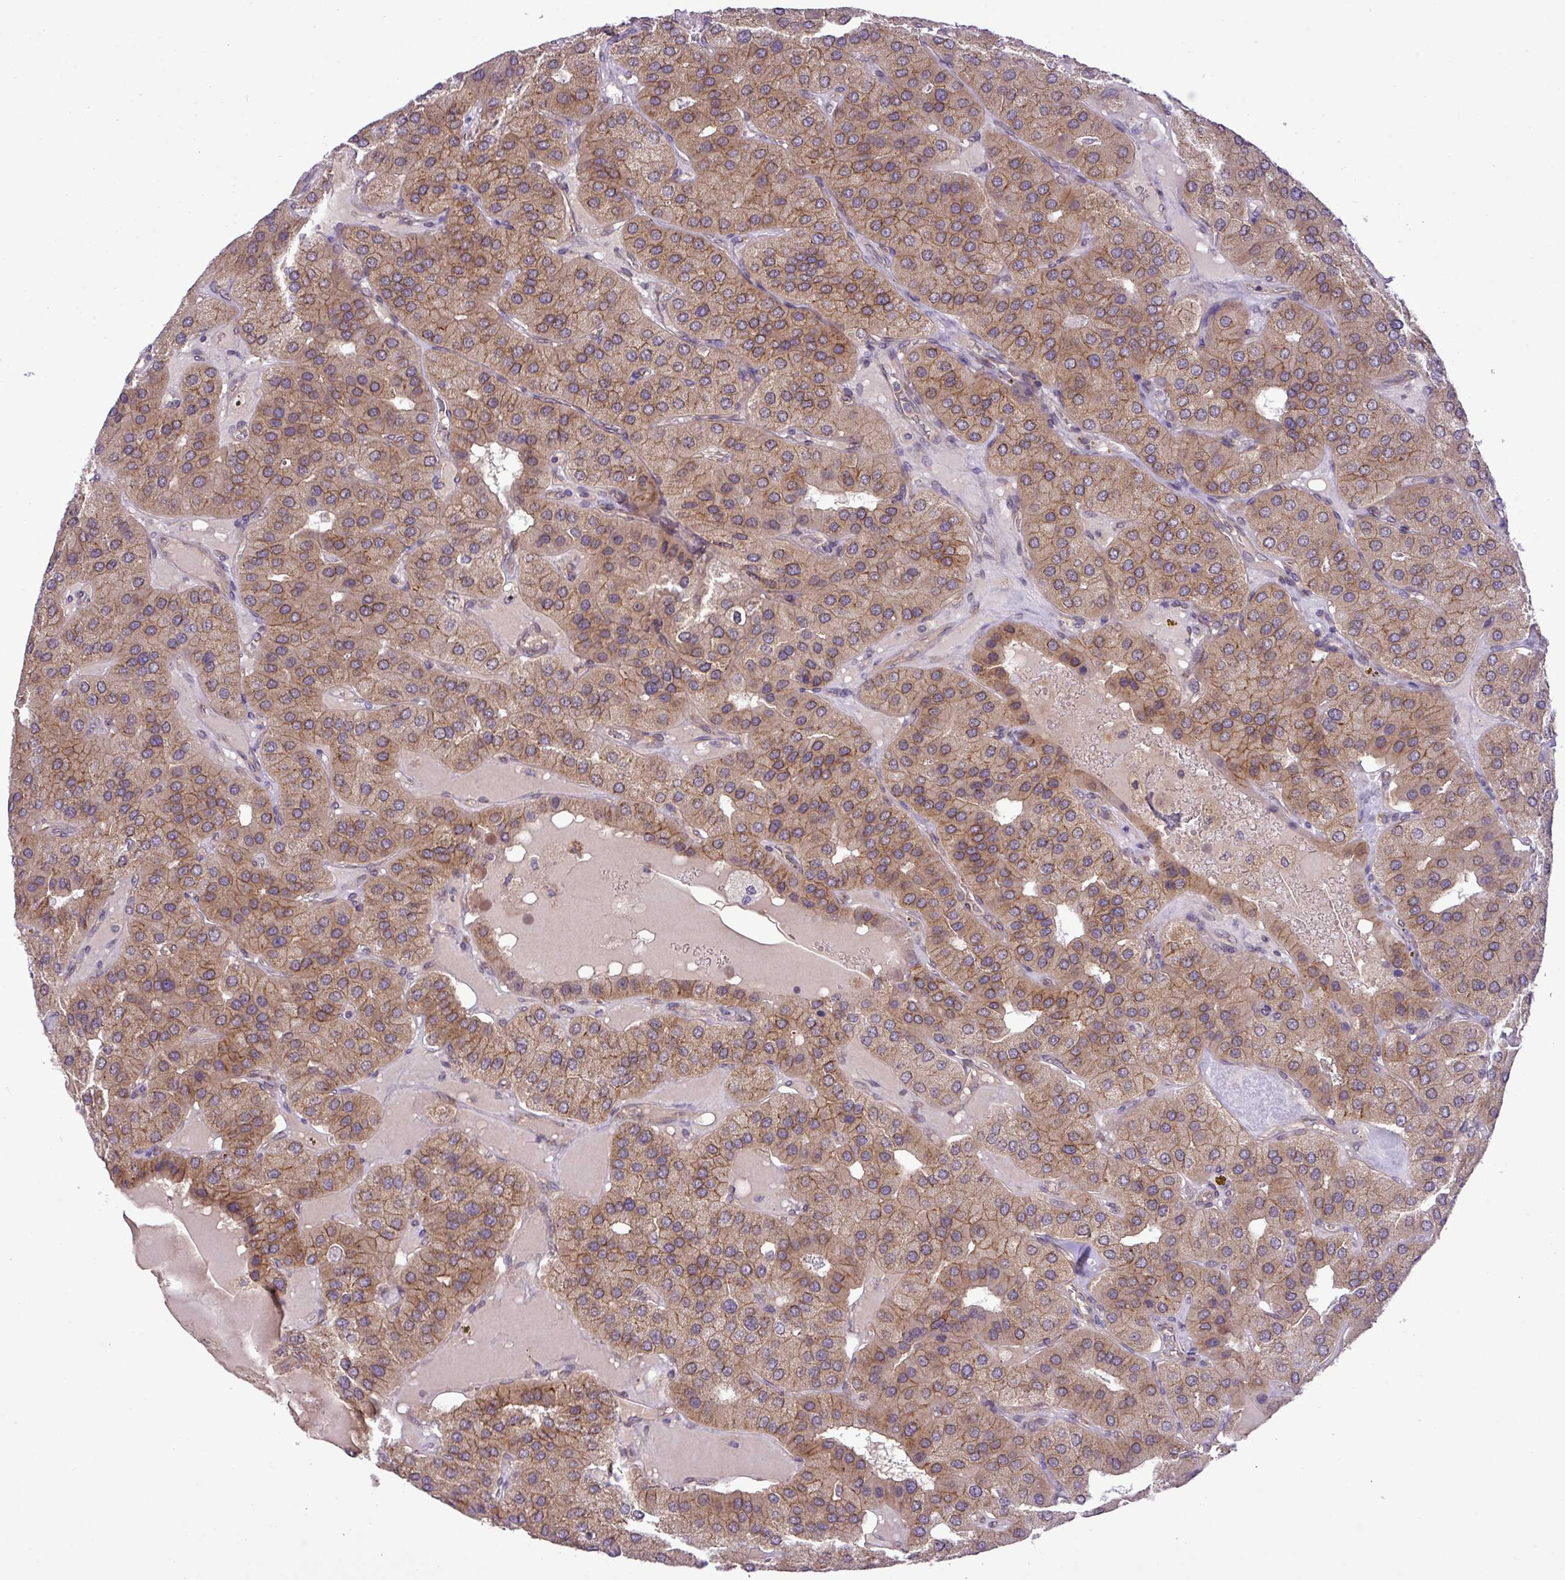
{"staining": {"intensity": "moderate", "quantity": ">75%", "location": "cytoplasmic/membranous"}, "tissue": "parathyroid gland", "cell_type": "Glandular cells", "image_type": "normal", "snomed": [{"axis": "morphology", "description": "Normal tissue, NOS"}, {"axis": "morphology", "description": "Adenoma, NOS"}, {"axis": "topography", "description": "Parathyroid gland"}], "caption": "Protein staining by immunohistochemistry demonstrates moderate cytoplasmic/membranous positivity in approximately >75% of glandular cells in normal parathyroid gland.", "gene": "FAM222B", "patient": {"sex": "female", "age": 86}}